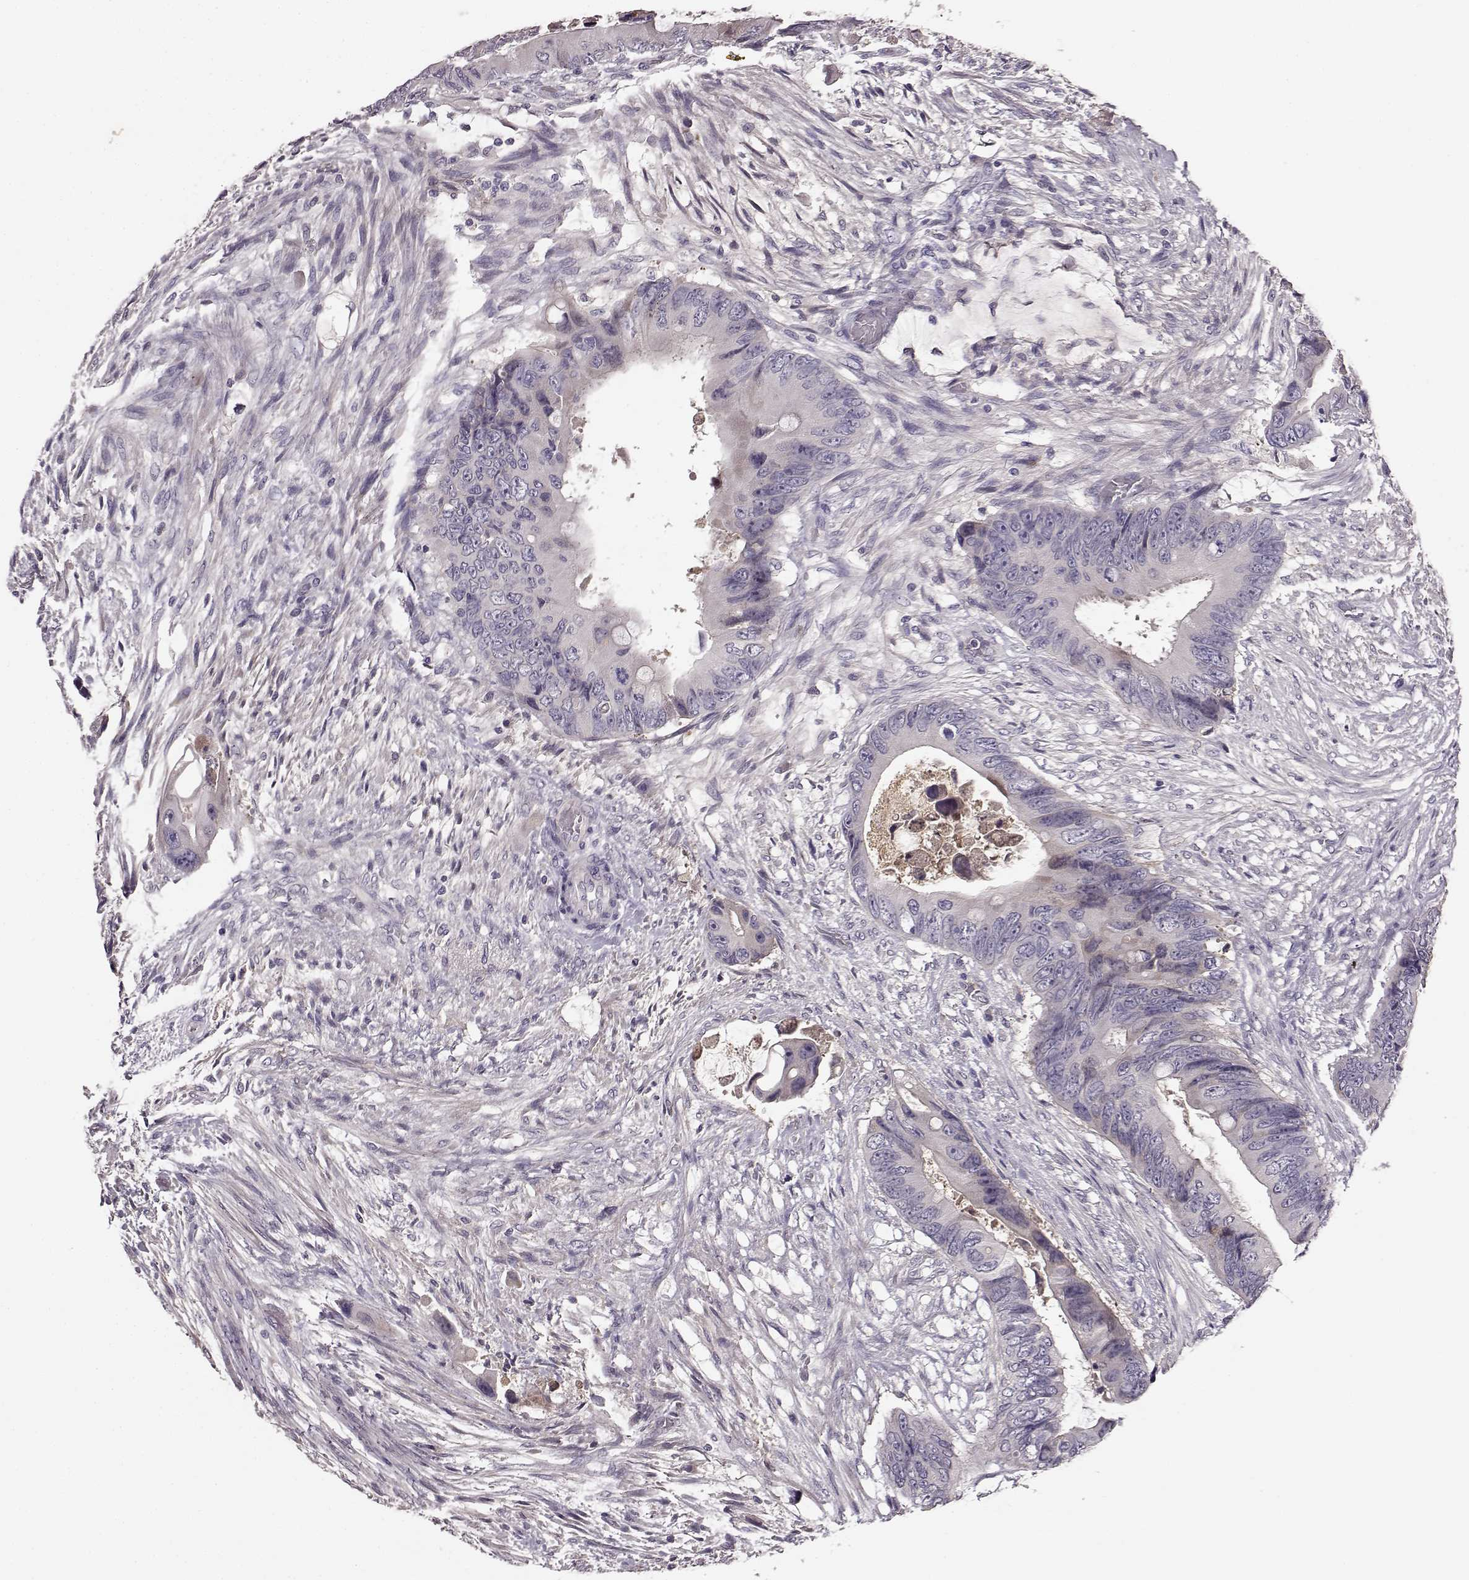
{"staining": {"intensity": "negative", "quantity": "none", "location": "none"}, "tissue": "colorectal cancer", "cell_type": "Tumor cells", "image_type": "cancer", "snomed": [{"axis": "morphology", "description": "Adenocarcinoma, NOS"}, {"axis": "topography", "description": "Rectum"}], "caption": "This micrograph is of colorectal adenocarcinoma stained with immunohistochemistry (IHC) to label a protein in brown with the nuclei are counter-stained blue. There is no expression in tumor cells.", "gene": "YJEFN3", "patient": {"sex": "male", "age": 63}}